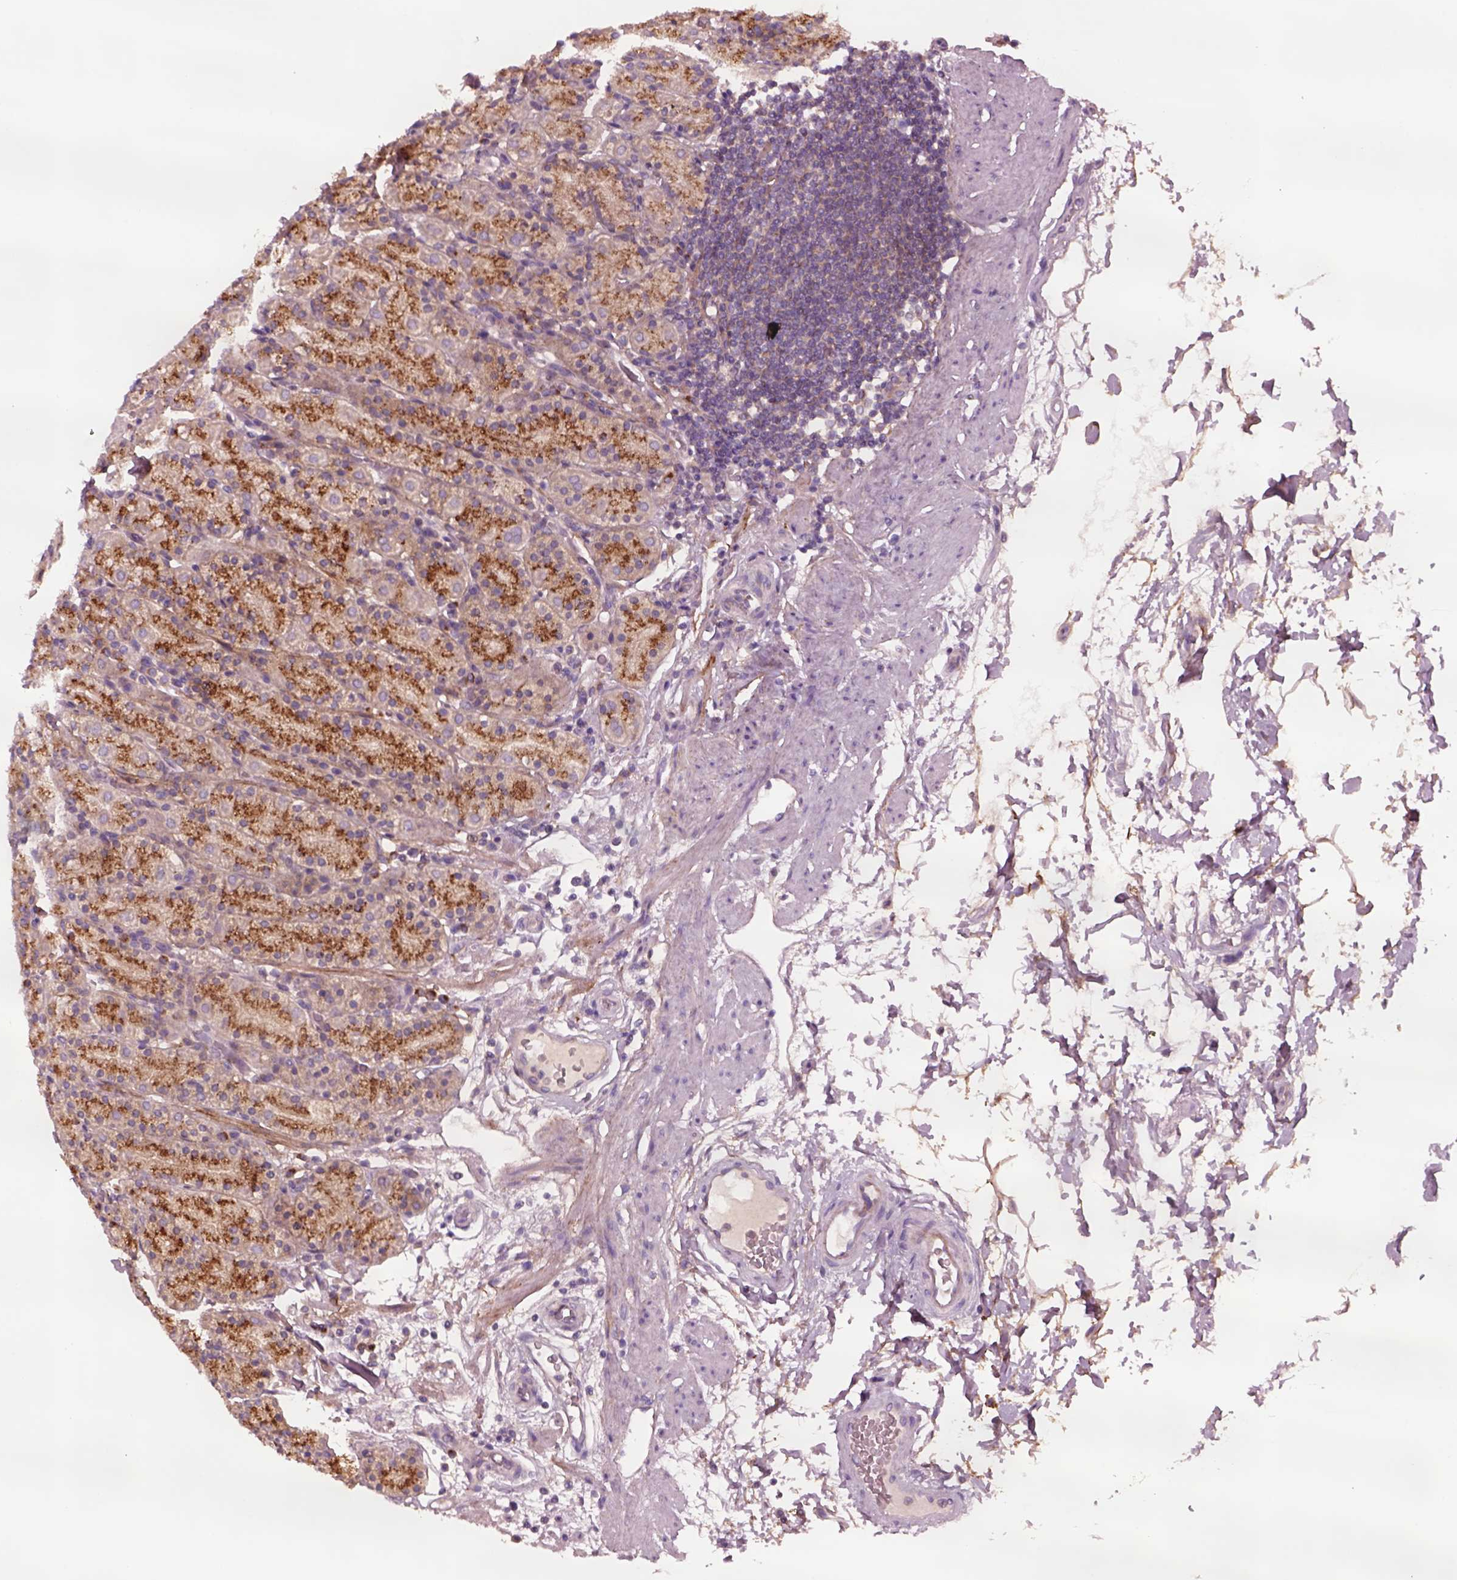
{"staining": {"intensity": "strong", "quantity": ">75%", "location": "cytoplasmic/membranous"}, "tissue": "stomach", "cell_type": "Glandular cells", "image_type": "normal", "snomed": [{"axis": "morphology", "description": "Normal tissue, NOS"}, {"axis": "topography", "description": "Stomach, upper"}, {"axis": "topography", "description": "Stomach"}], "caption": "Brown immunohistochemical staining in normal stomach exhibits strong cytoplasmic/membranous positivity in about >75% of glandular cells.", "gene": "SEC23A", "patient": {"sex": "male", "age": 62}}